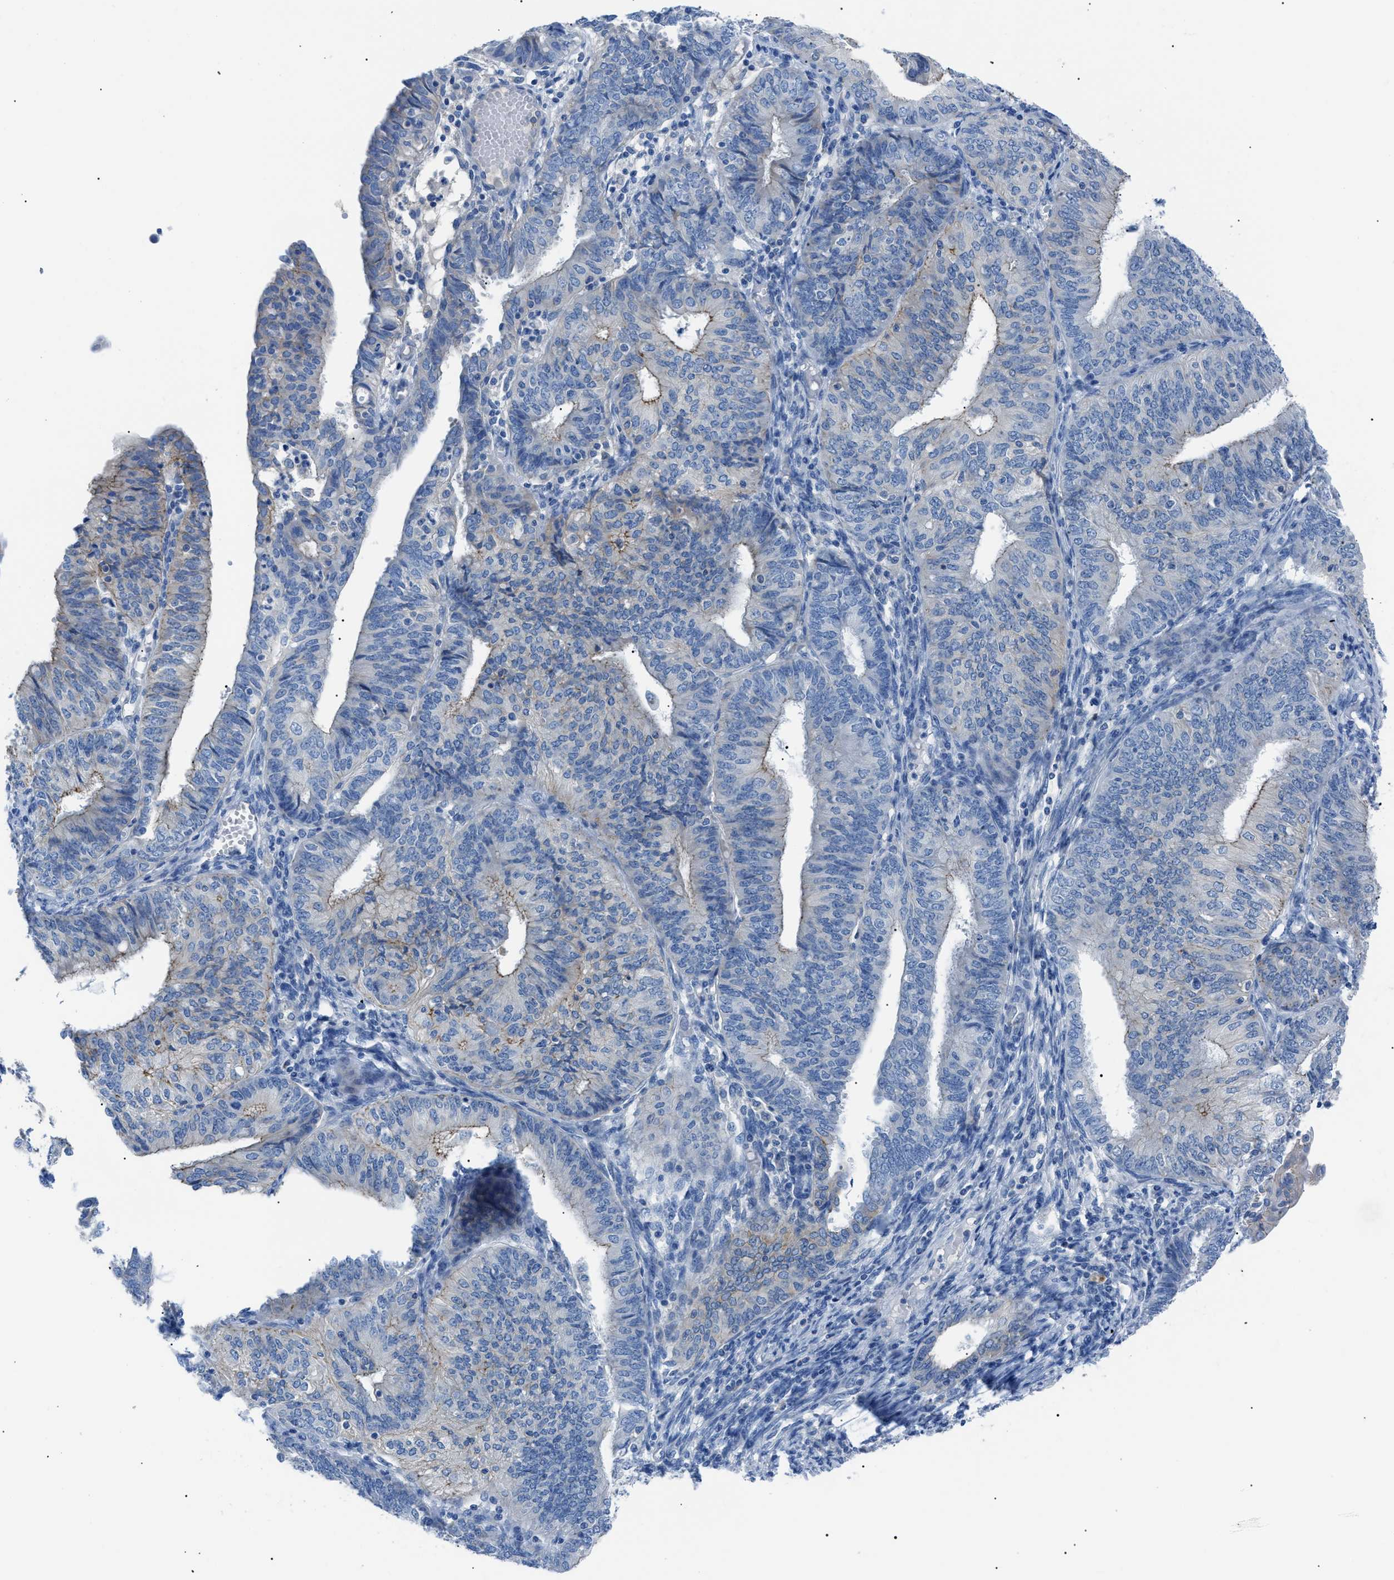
{"staining": {"intensity": "weak", "quantity": "25%-75%", "location": "cytoplasmic/membranous"}, "tissue": "endometrial cancer", "cell_type": "Tumor cells", "image_type": "cancer", "snomed": [{"axis": "morphology", "description": "Adenocarcinoma, NOS"}, {"axis": "topography", "description": "Endometrium"}], "caption": "A brown stain shows weak cytoplasmic/membranous expression of a protein in endometrial cancer (adenocarcinoma) tumor cells.", "gene": "ZDHHC24", "patient": {"sex": "female", "age": 58}}